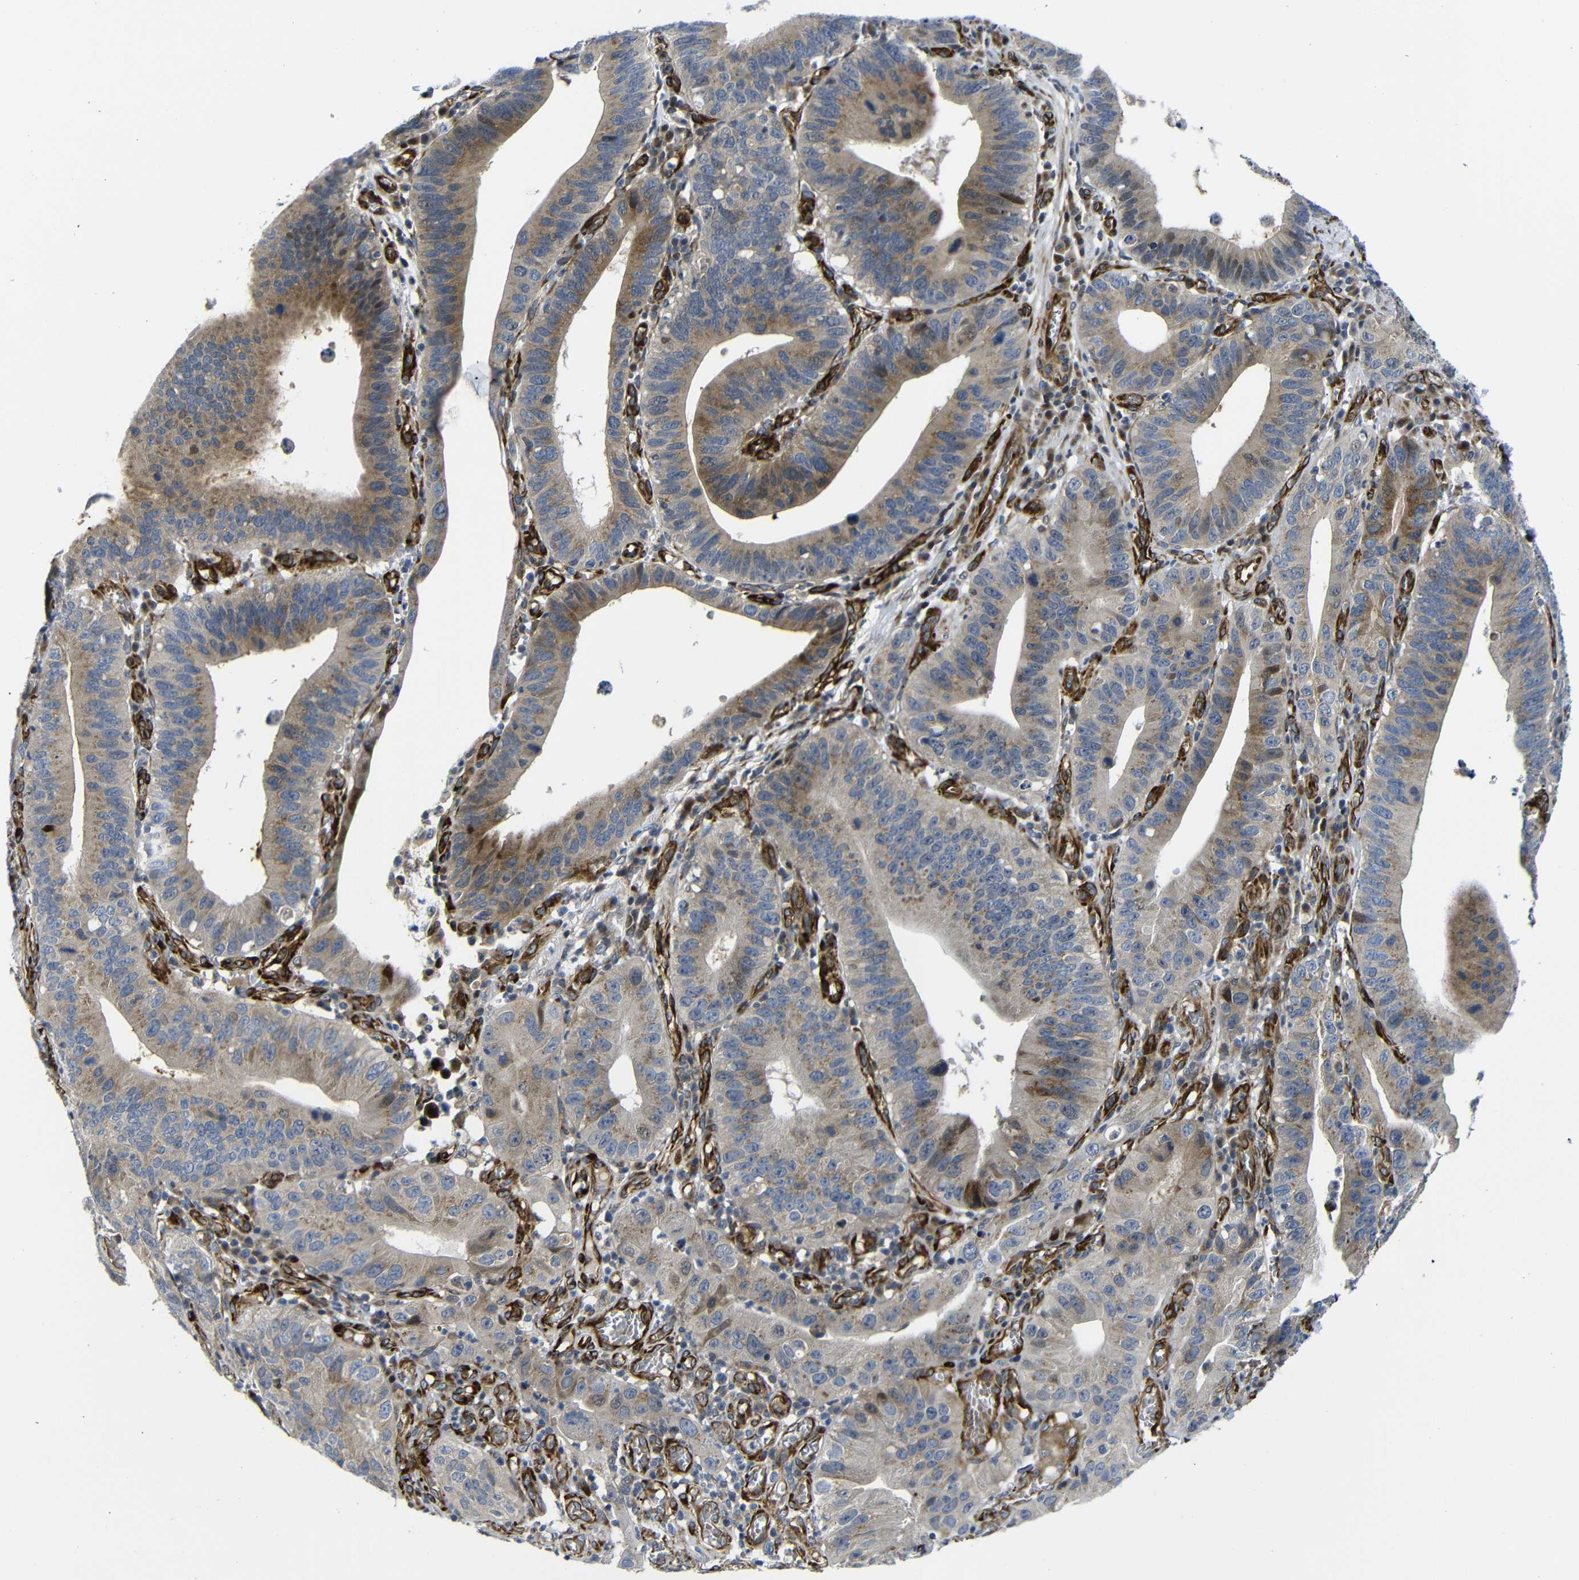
{"staining": {"intensity": "moderate", "quantity": "25%-75%", "location": "cytoplasmic/membranous"}, "tissue": "stomach cancer", "cell_type": "Tumor cells", "image_type": "cancer", "snomed": [{"axis": "morphology", "description": "Adenocarcinoma, NOS"}, {"axis": "topography", "description": "Stomach"}, {"axis": "topography", "description": "Gastric cardia"}], "caption": "Approximately 25%-75% of tumor cells in stomach adenocarcinoma demonstrate moderate cytoplasmic/membranous protein positivity as visualized by brown immunohistochemical staining.", "gene": "PARP14", "patient": {"sex": "male", "age": 59}}